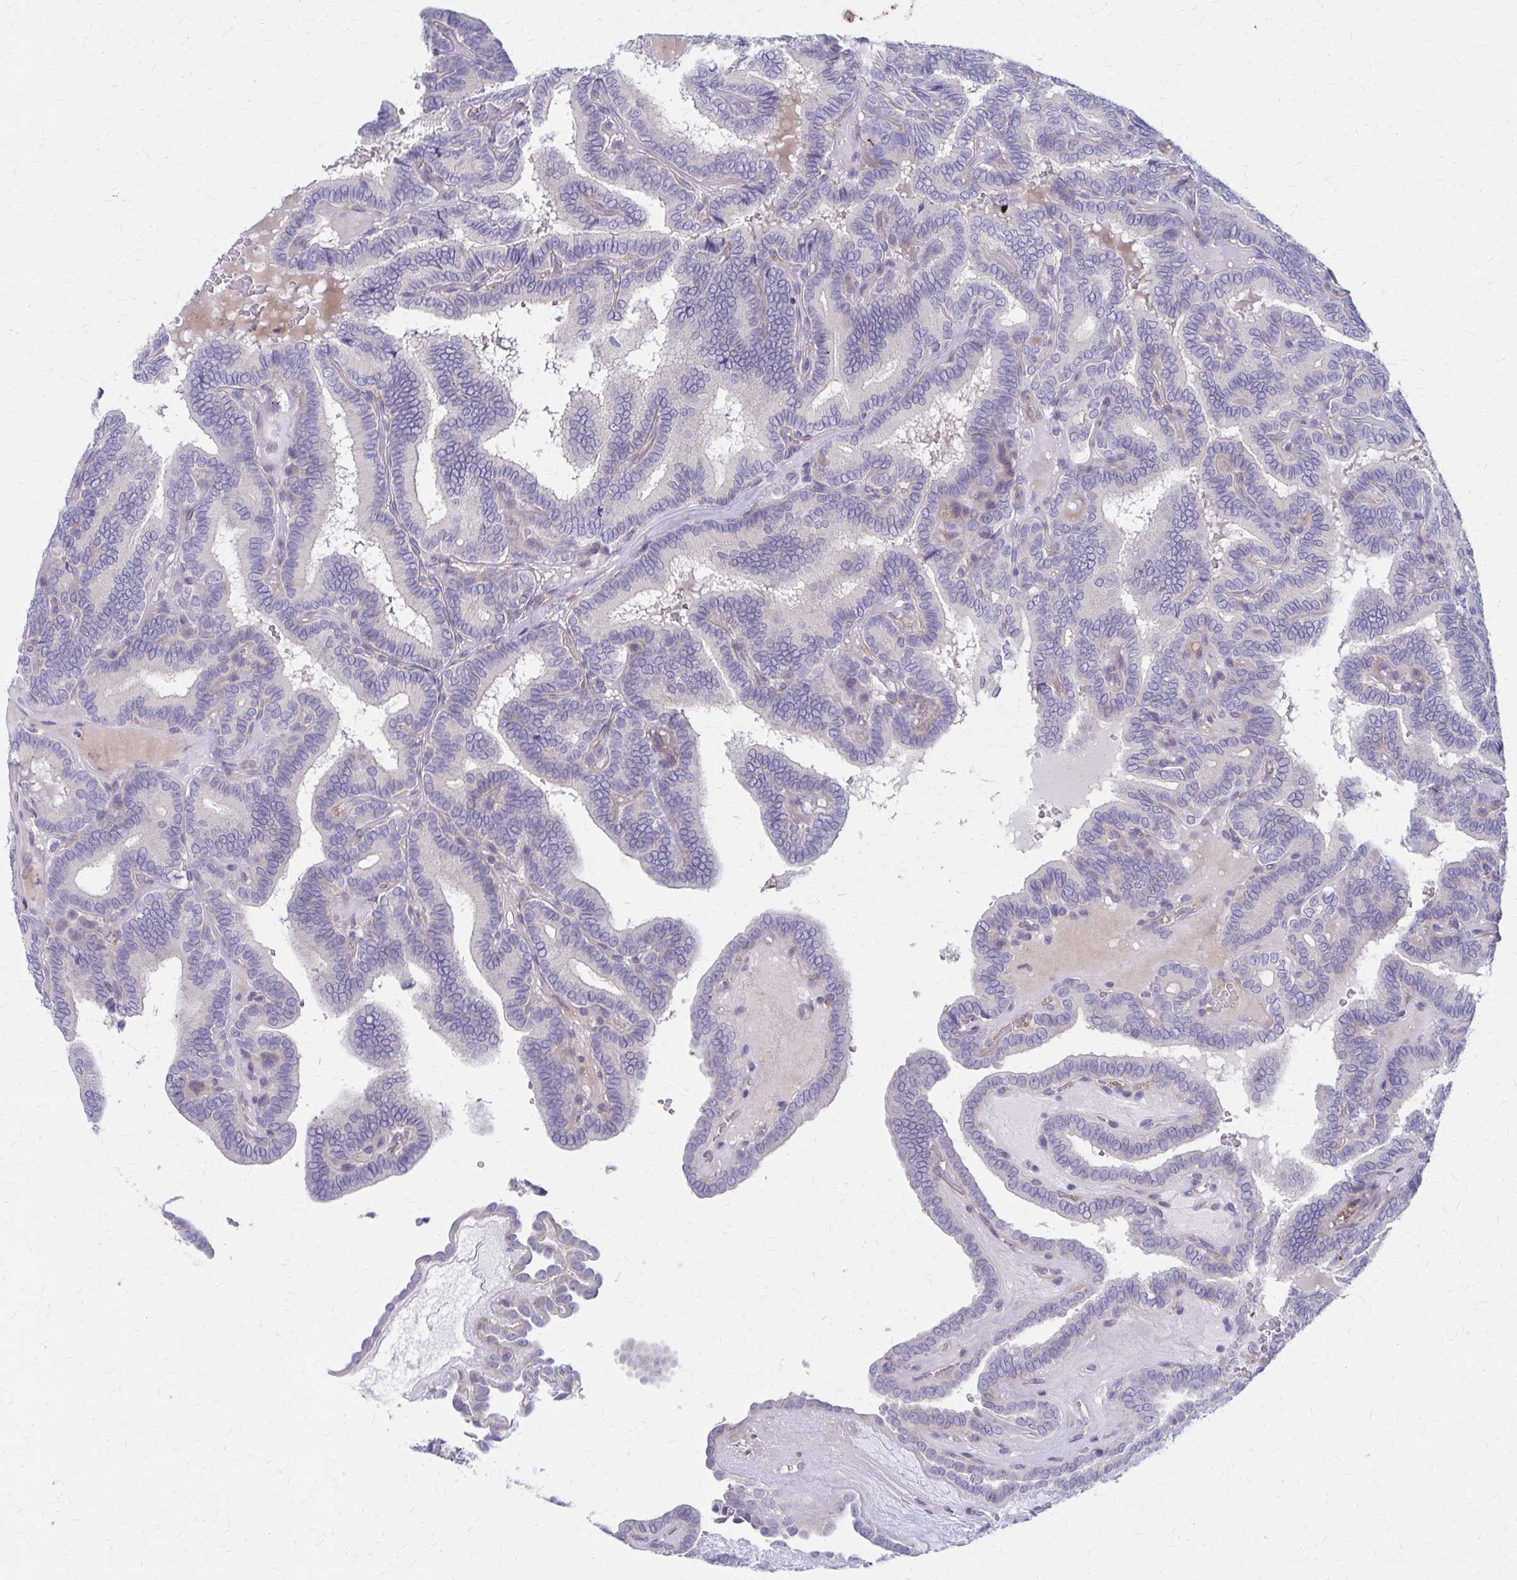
{"staining": {"intensity": "negative", "quantity": "none", "location": "none"}, "tissue": "thyroid cancer", "cell_type": "Tumor cells", "image_type": "cancer", "snomed": [{"axis": "morphology", "description": "Papillary adenocarcinoma, NOS"}, {"axis": "topography", "description": "Thyroid gland"}], "caption": "The IHC histopathology image has no significant expression in tumor cells of papillary adenocarcinoma (thyroid) tissue.", "gene": "GLYATL2", "patient": {"sex": "female", "age": 21}}